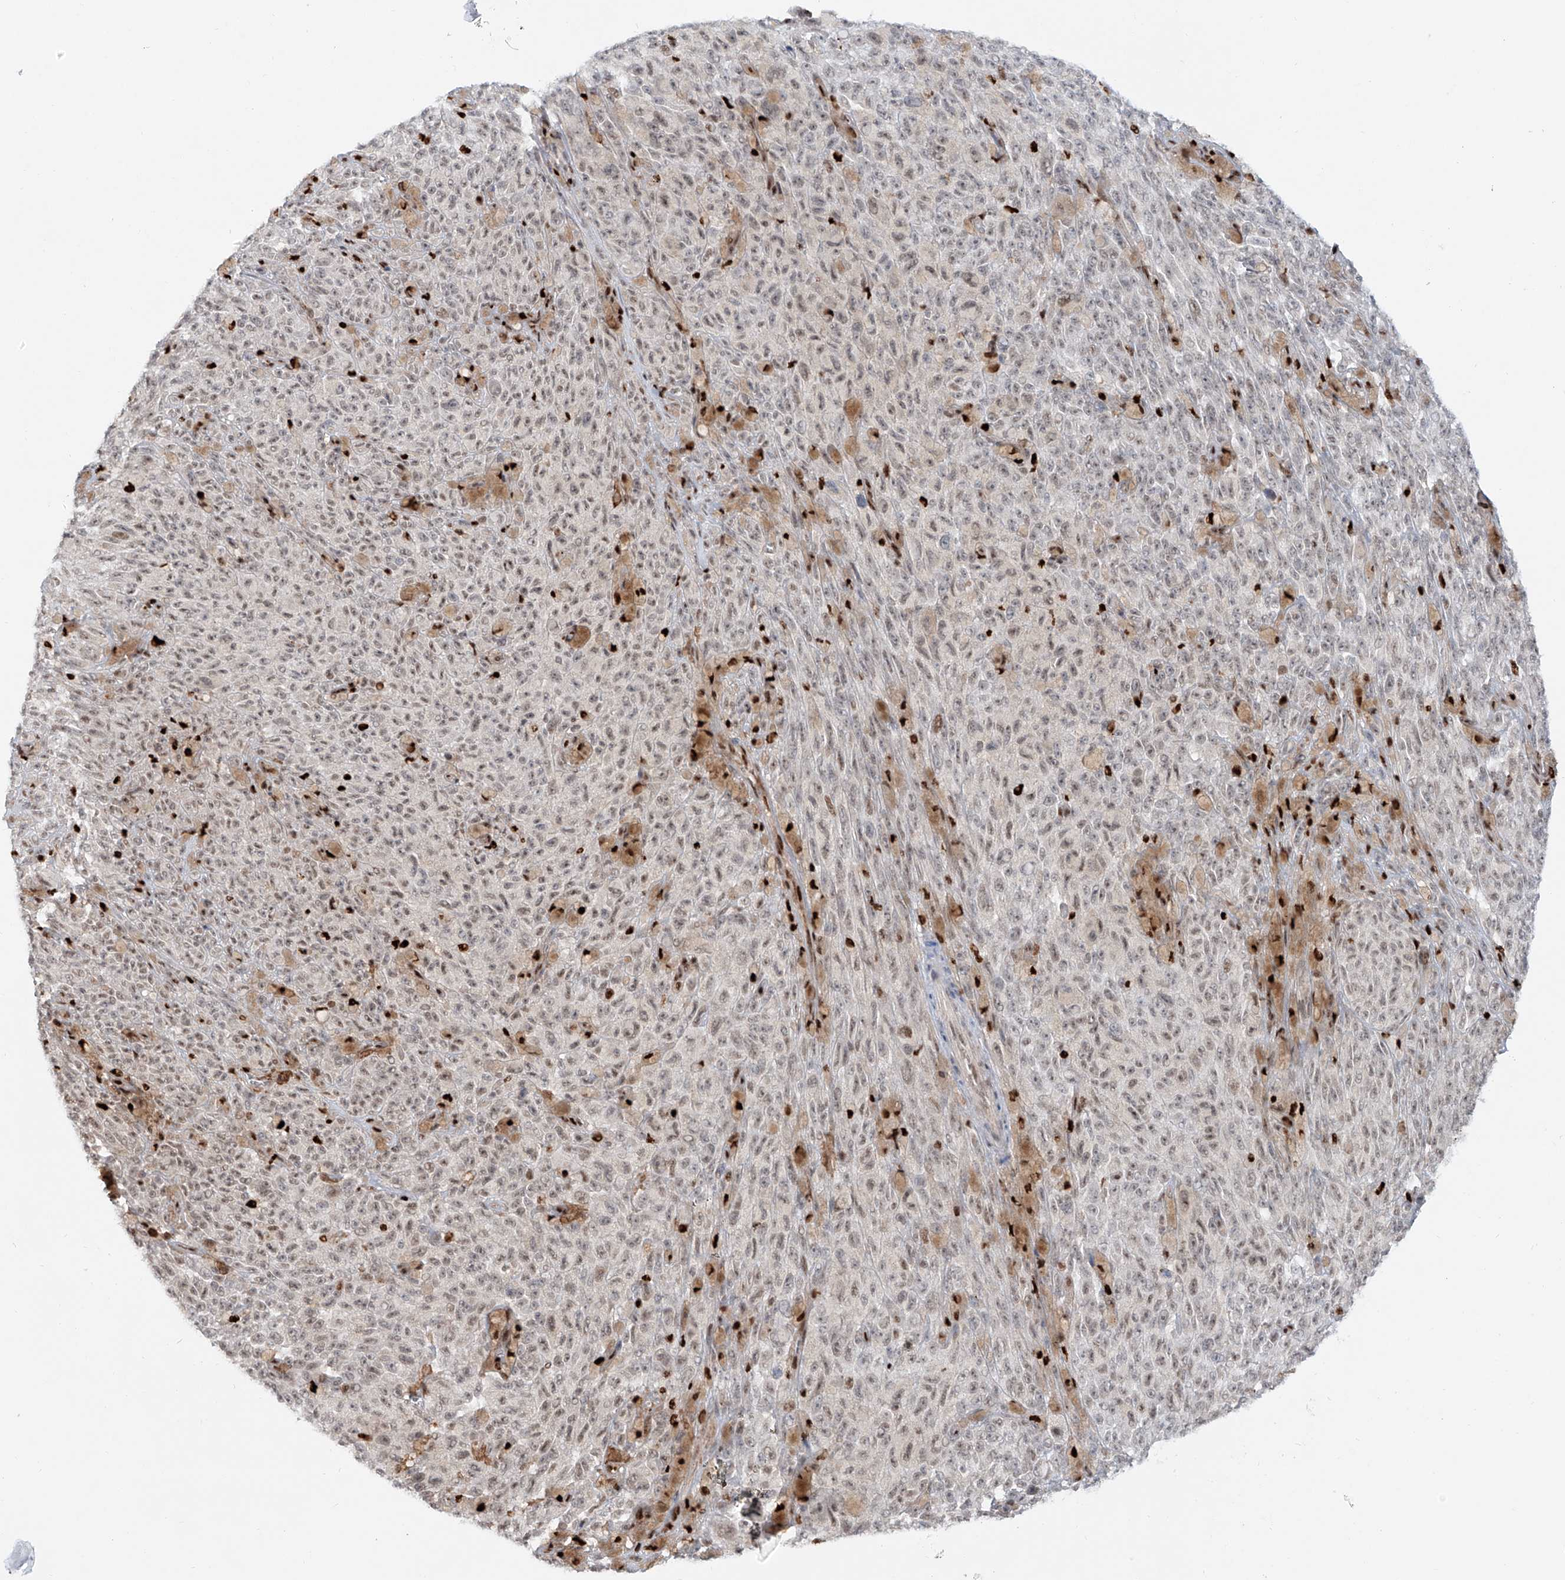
{"staining": {"intensity": "weak", "quantity": "<25%", "location": "nuclear"}, "tissue": "melanoma", "cell_type": "Tumor cells", "image_type": "cancer", "snomed": [{"axis": "morphology", "description": "Malignant melanoma, NOS"}, {"axis": "topography", "description": "Skin"}], "caption": "High power microscopy photomicrograph of an immunohistochemistry micrograph of malignant melanoma, revealing no significant staining in tumor cells.", "gene": "DZIP1L", "patient": {"sex": "female", "age": 82}}